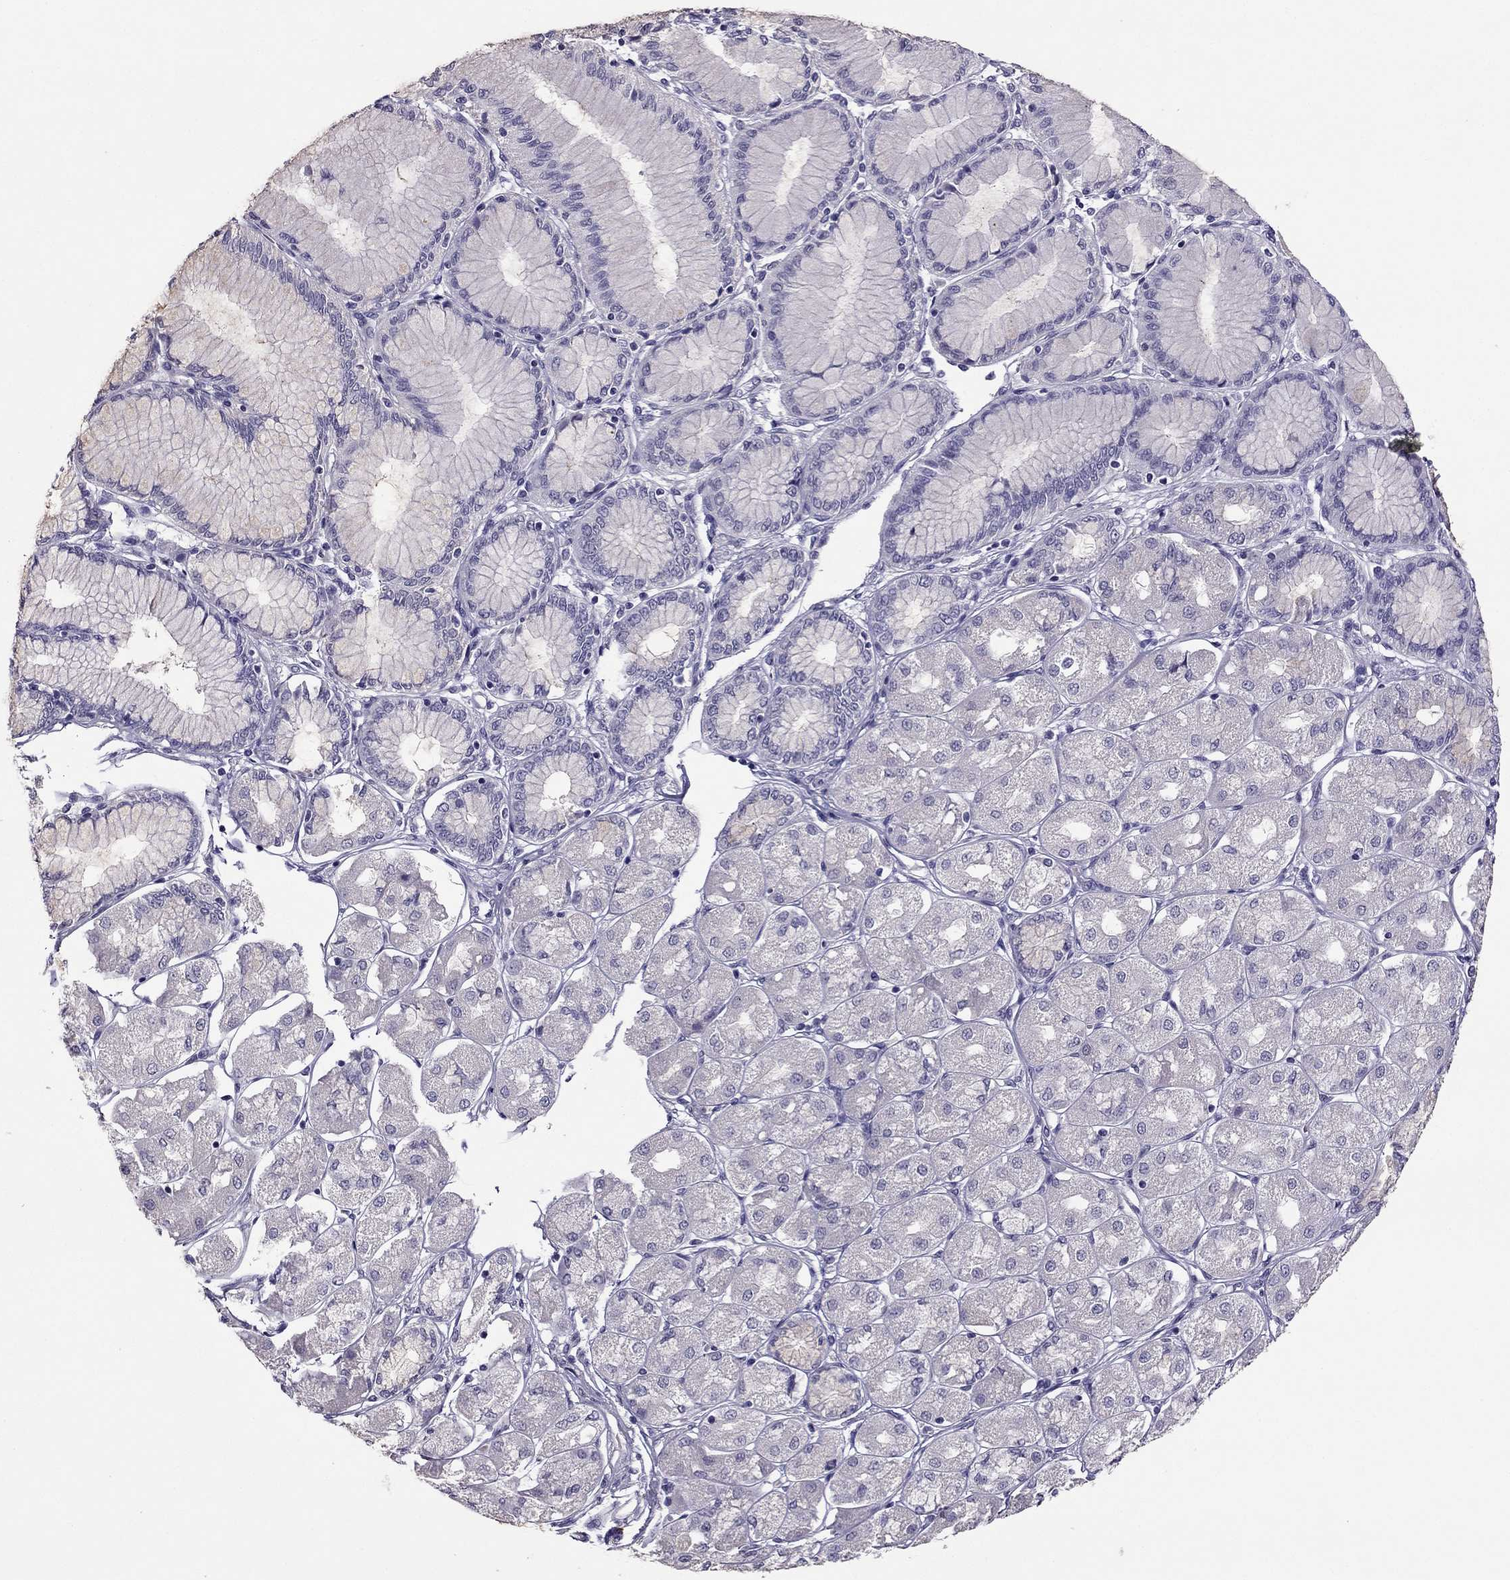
{"staining": {"intensity": "negative", "quantity": "none", "location": "none"}, "tissue": "stomach cancer", "cell_type": "Tumor cells", "image_type": "cancer", "snomed": [{"axis": "morphology", "description": "Normal tissue, NOS"}, {"axis": "morphology", "description": "Adenocarcinoma, NOS"}, {"axis": "morphology", "description": "Adenocarcinoma, High grade"}, {"axis": "topography", "description": "Stomach, upper"}, {"axis": "topography", "description": "Stomach"}], "caption": "An IHC histopathology image of stomach cancer (high-grade adenocarcinoma) is shown. There is no staining in tumor cells of stomach cancer (high-grade adenocarcinoma).", "gene": "RHO", "patient": {"sex": "female", "age": 65}}